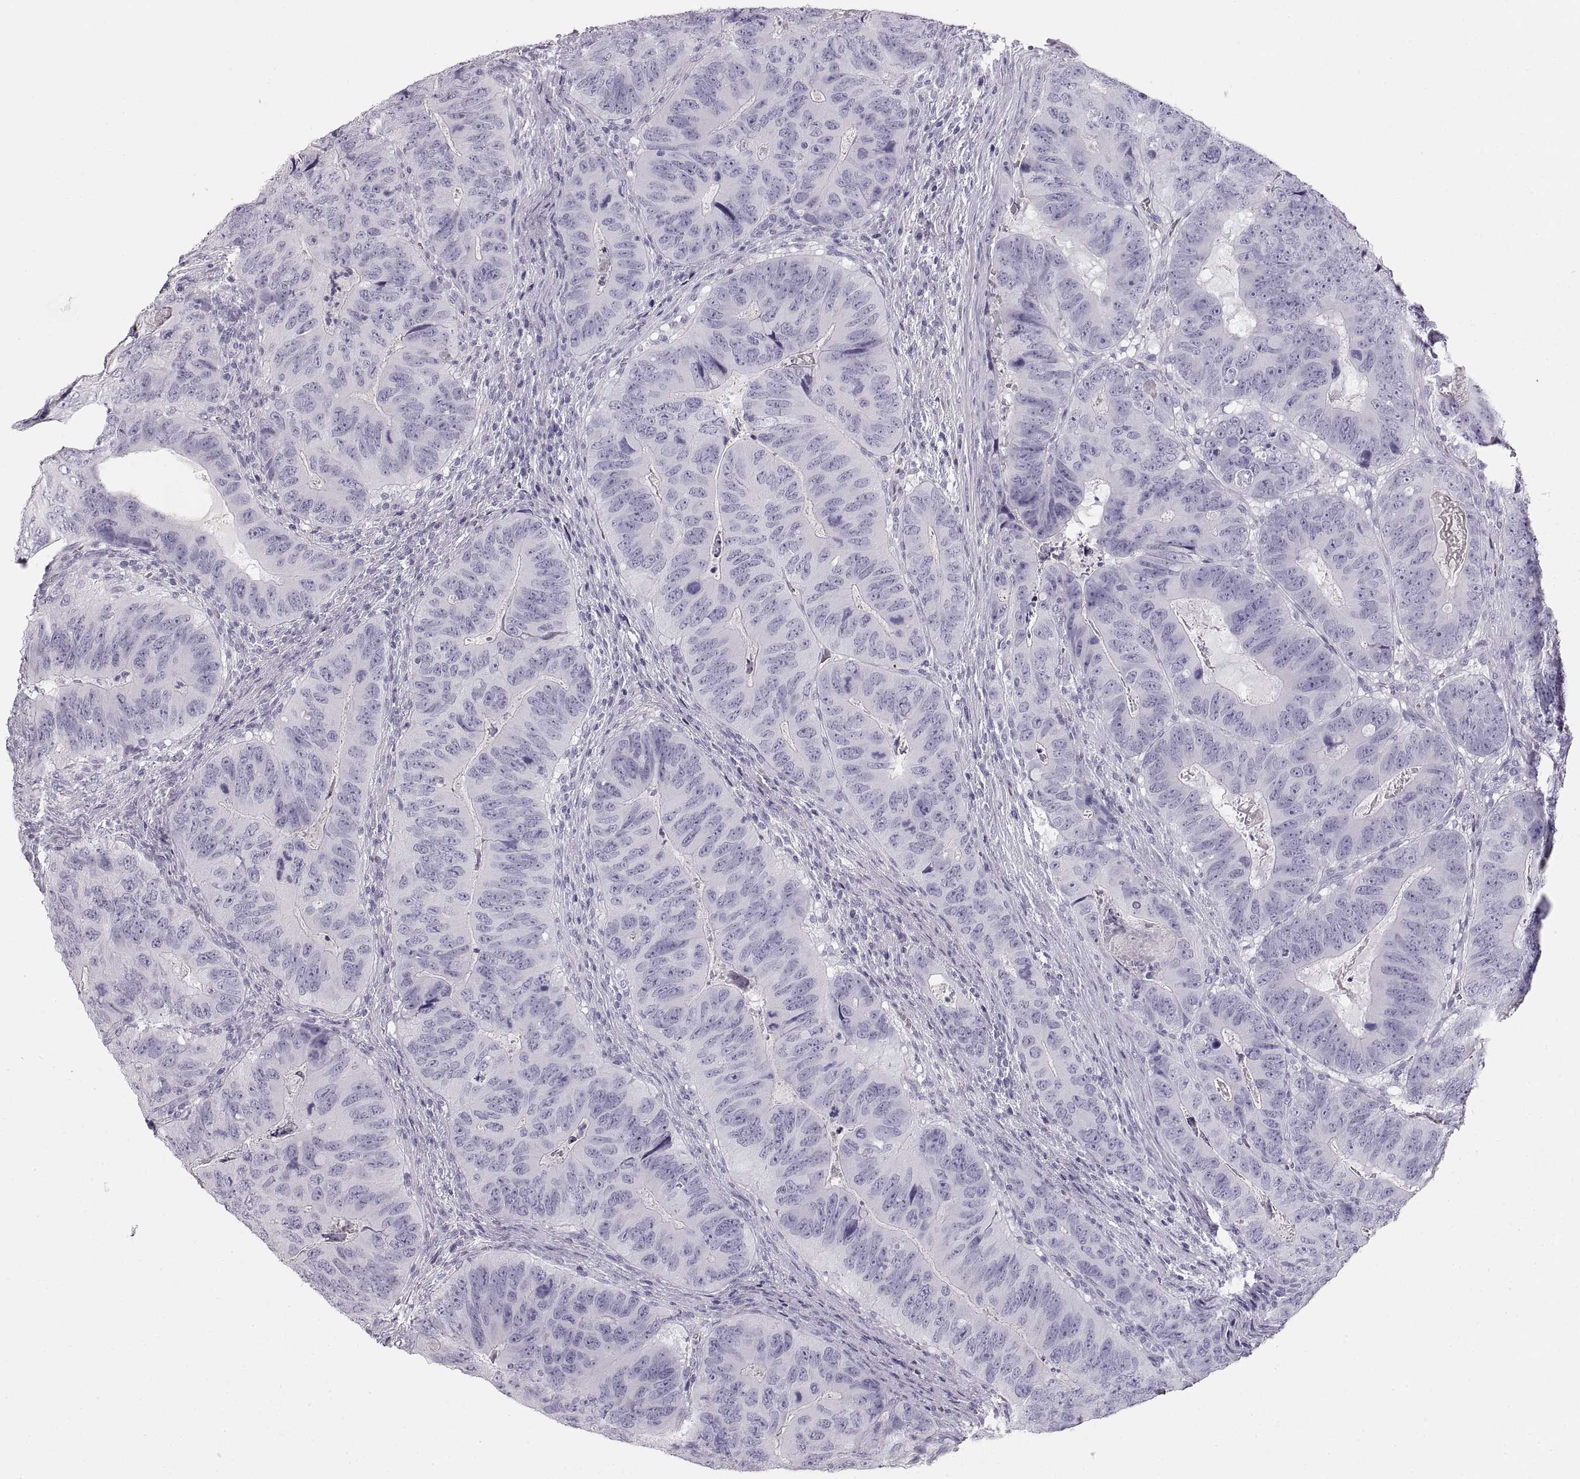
{"staining": {"intensity": "negative", "quantity": "none", "location": "none"}, "tissue": "colorectal cancer", "cell_type": "Tumor cells", "image_type": "cancer", "snomed": [{"axis": "morphology", "description": "Adenocarcinoma, NOS"}, {"axis": "topography", "description": "Colon"}], "caption": "Colorectal cancer (adenocarcinoma) was stained to show a protein in brown. There is no significant expression in tumor cells.", "gene": "CRYAA", "patient": {"sex": "male", "age": 79}}